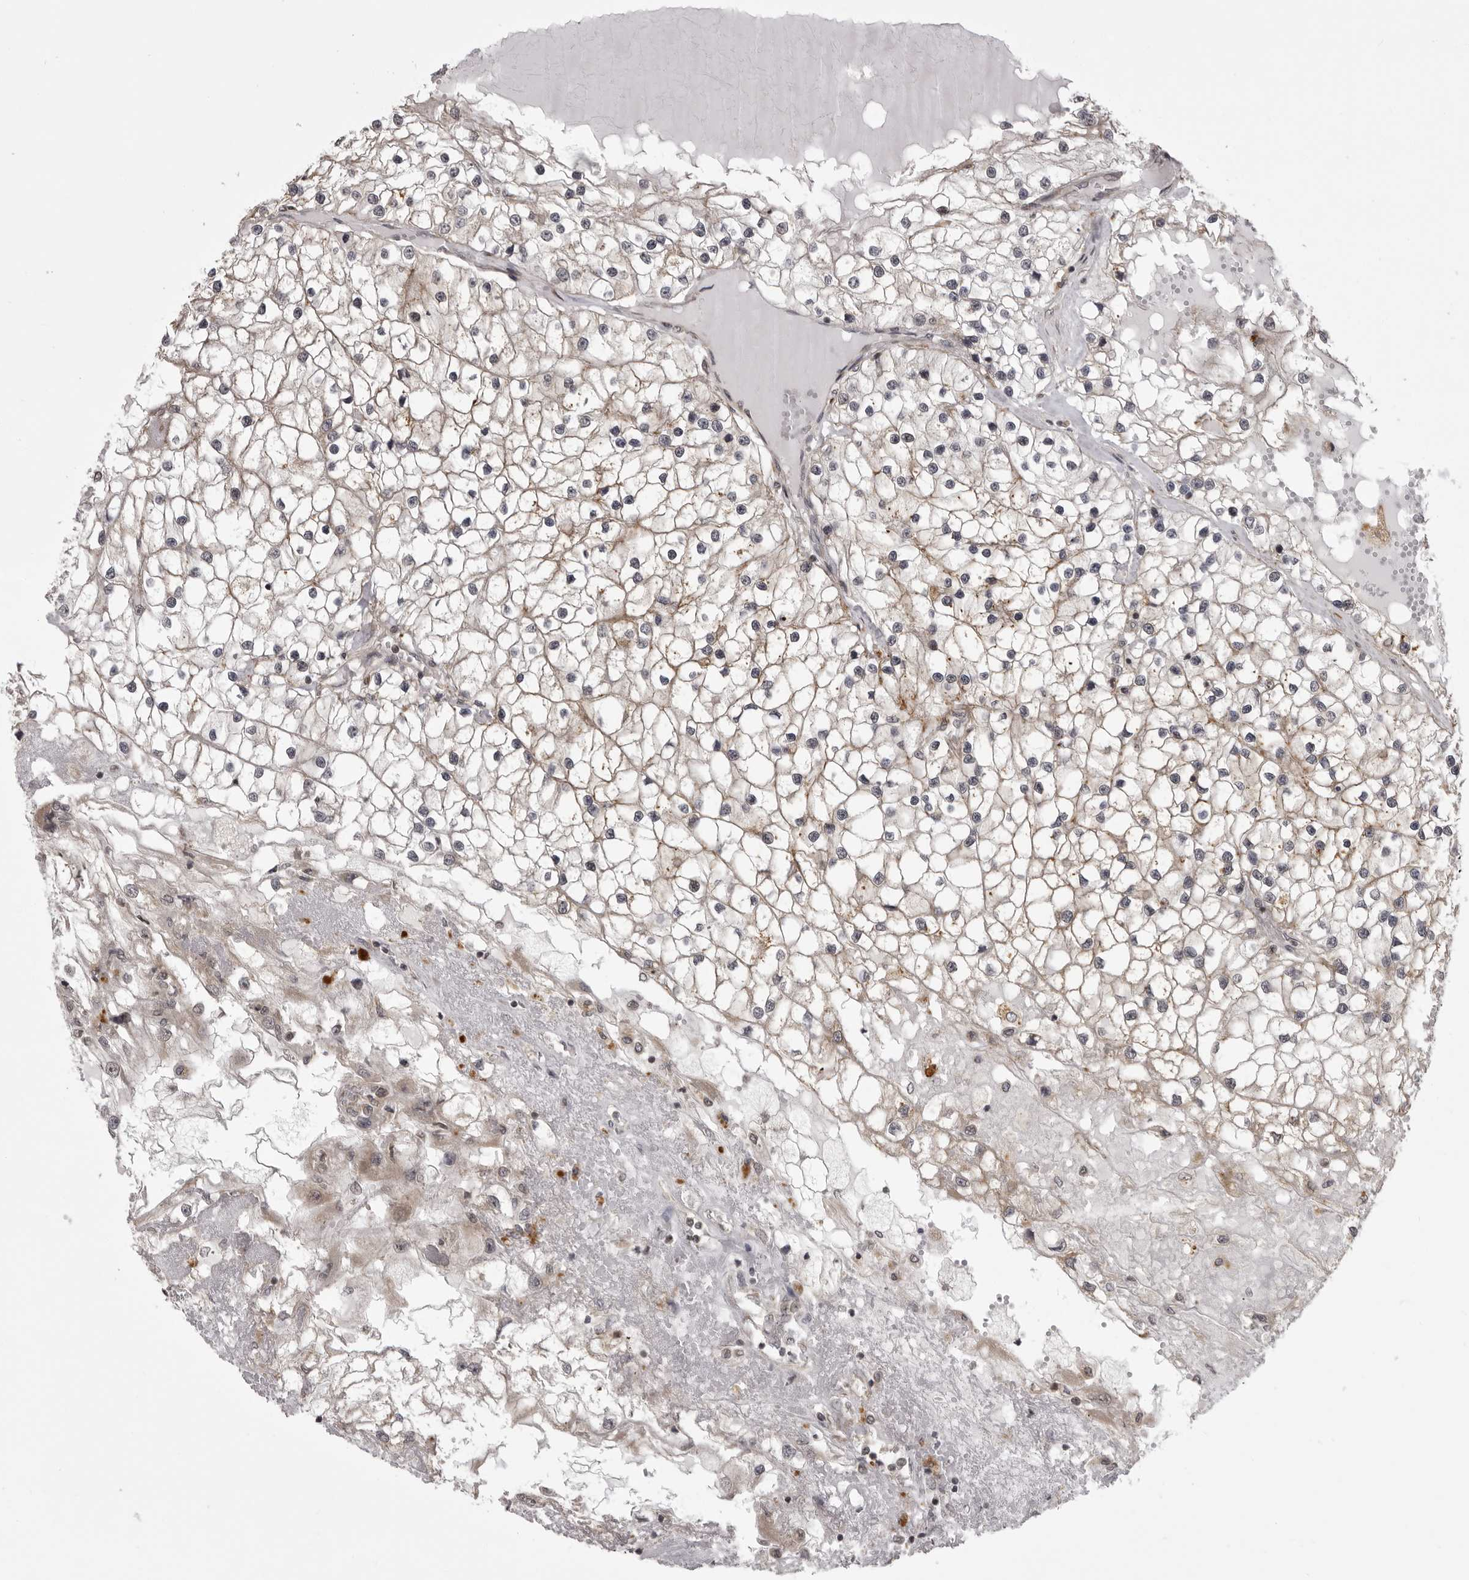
{"staining": {"intensity": "negative", "quantity": "none", "location": "none"}, "tissue": "renal cancer", "cell_type": "Tumor cells", "image_type": "cancer", "snomed": [{"axis": "morphology", "description": "Adenocarcinoma, NOS"}, {"axis": "topography", "description": "Kidney"}], "caption": "IHC of renal cancer (adenocarcinoma) reveals no expression in tumor cells.", "gene": "C1orf109", "patient": {"sex": "male", "age": 68}}